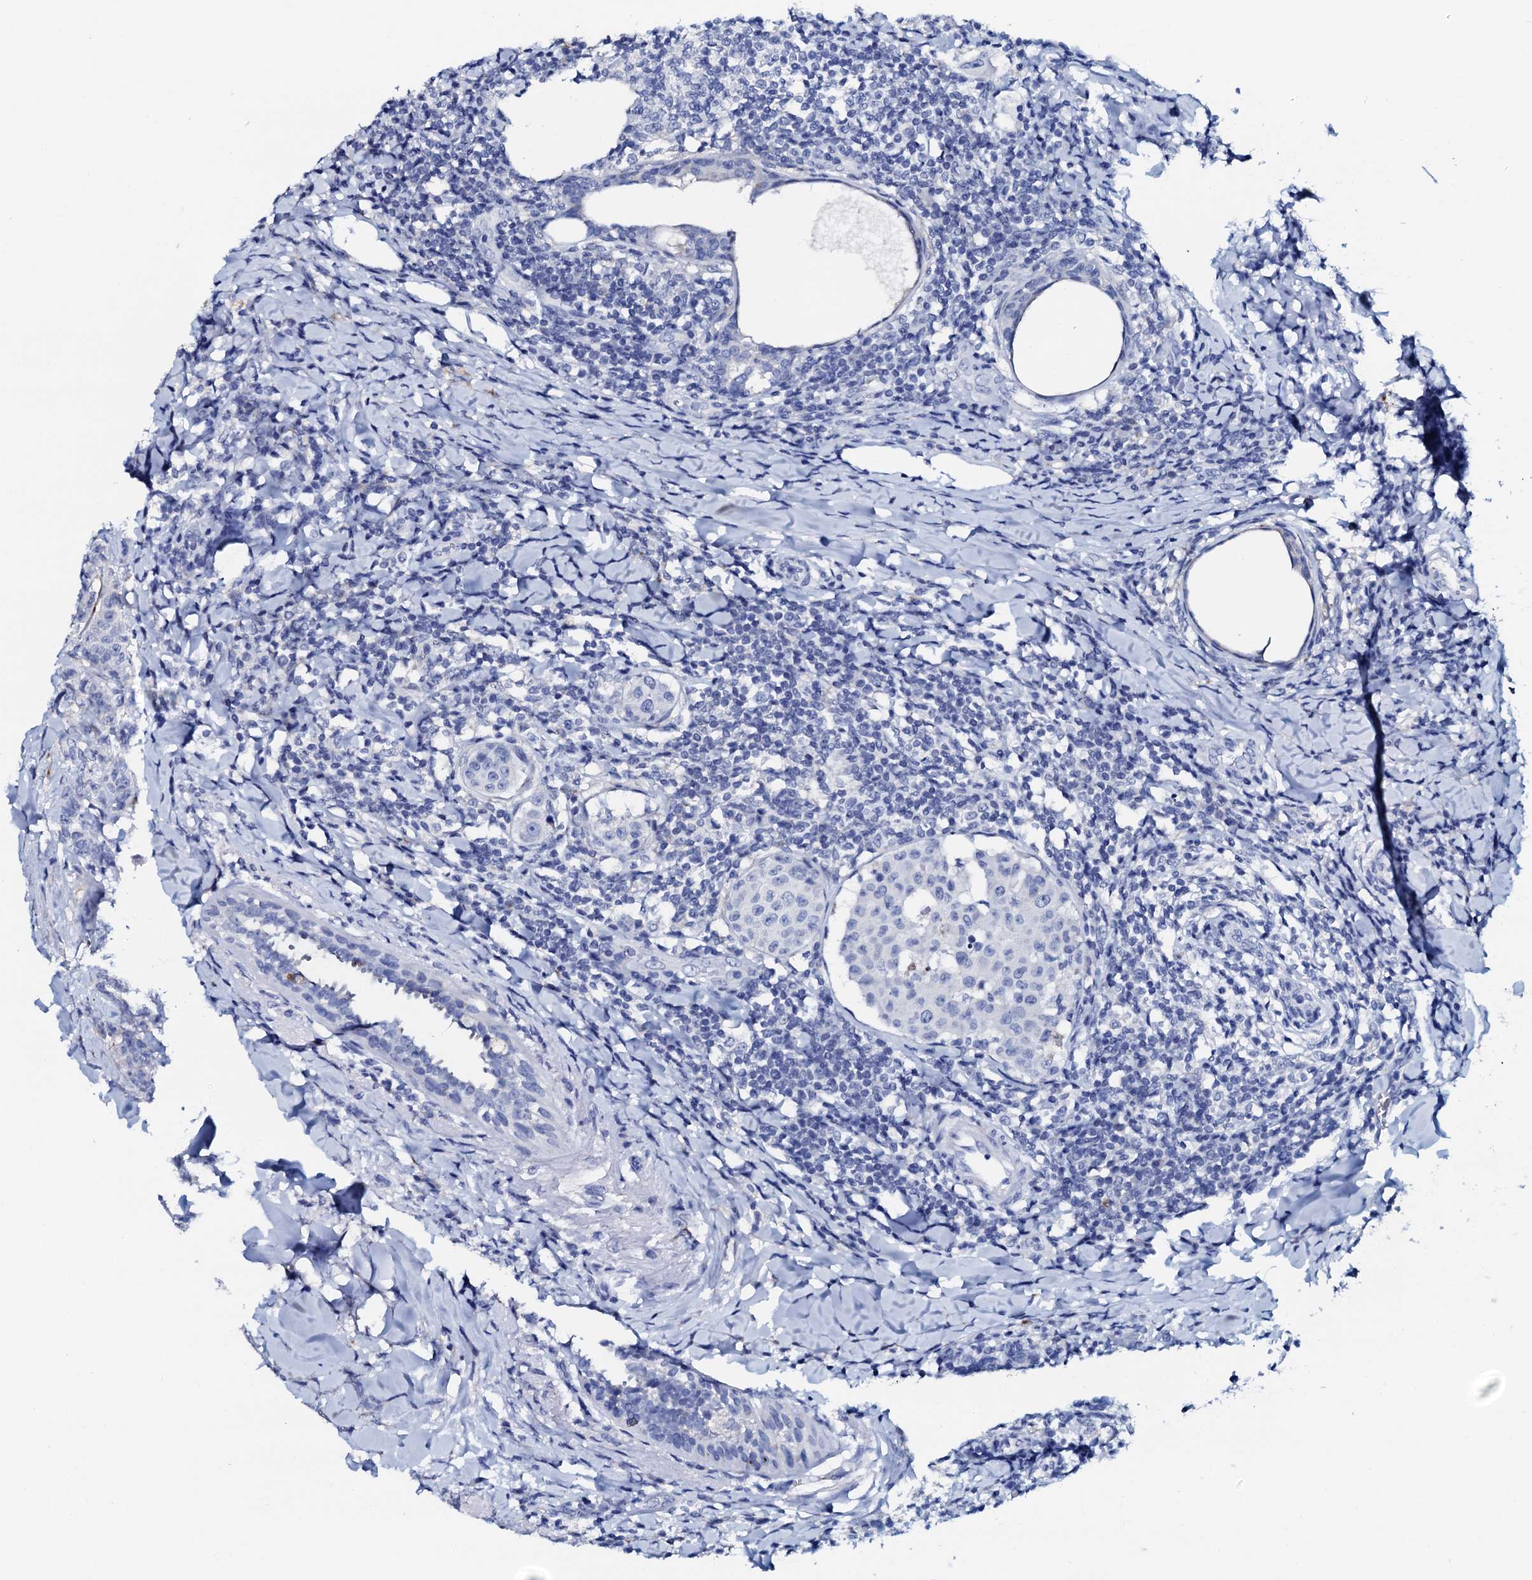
{"staining": {"intensity": "negative", "quantity": "none", "location": "none"}, "tissue": "breast cancer", "cell_type": "Tumor cells", "image_type": "cancer", "snomed": [{"axis": "morphology", "description": "Duct carcinoma"}, {"axis": "topography", "description": "Breast"}], "caption": "This micrograph is of breast intraductal carcinoma stained with IHC to label a protein in brown with the nuclei are counter-stained blue. There is no staining in tumor cells.", "gene": "AMER2", "patient": {"sex": "female", "age": 40}}